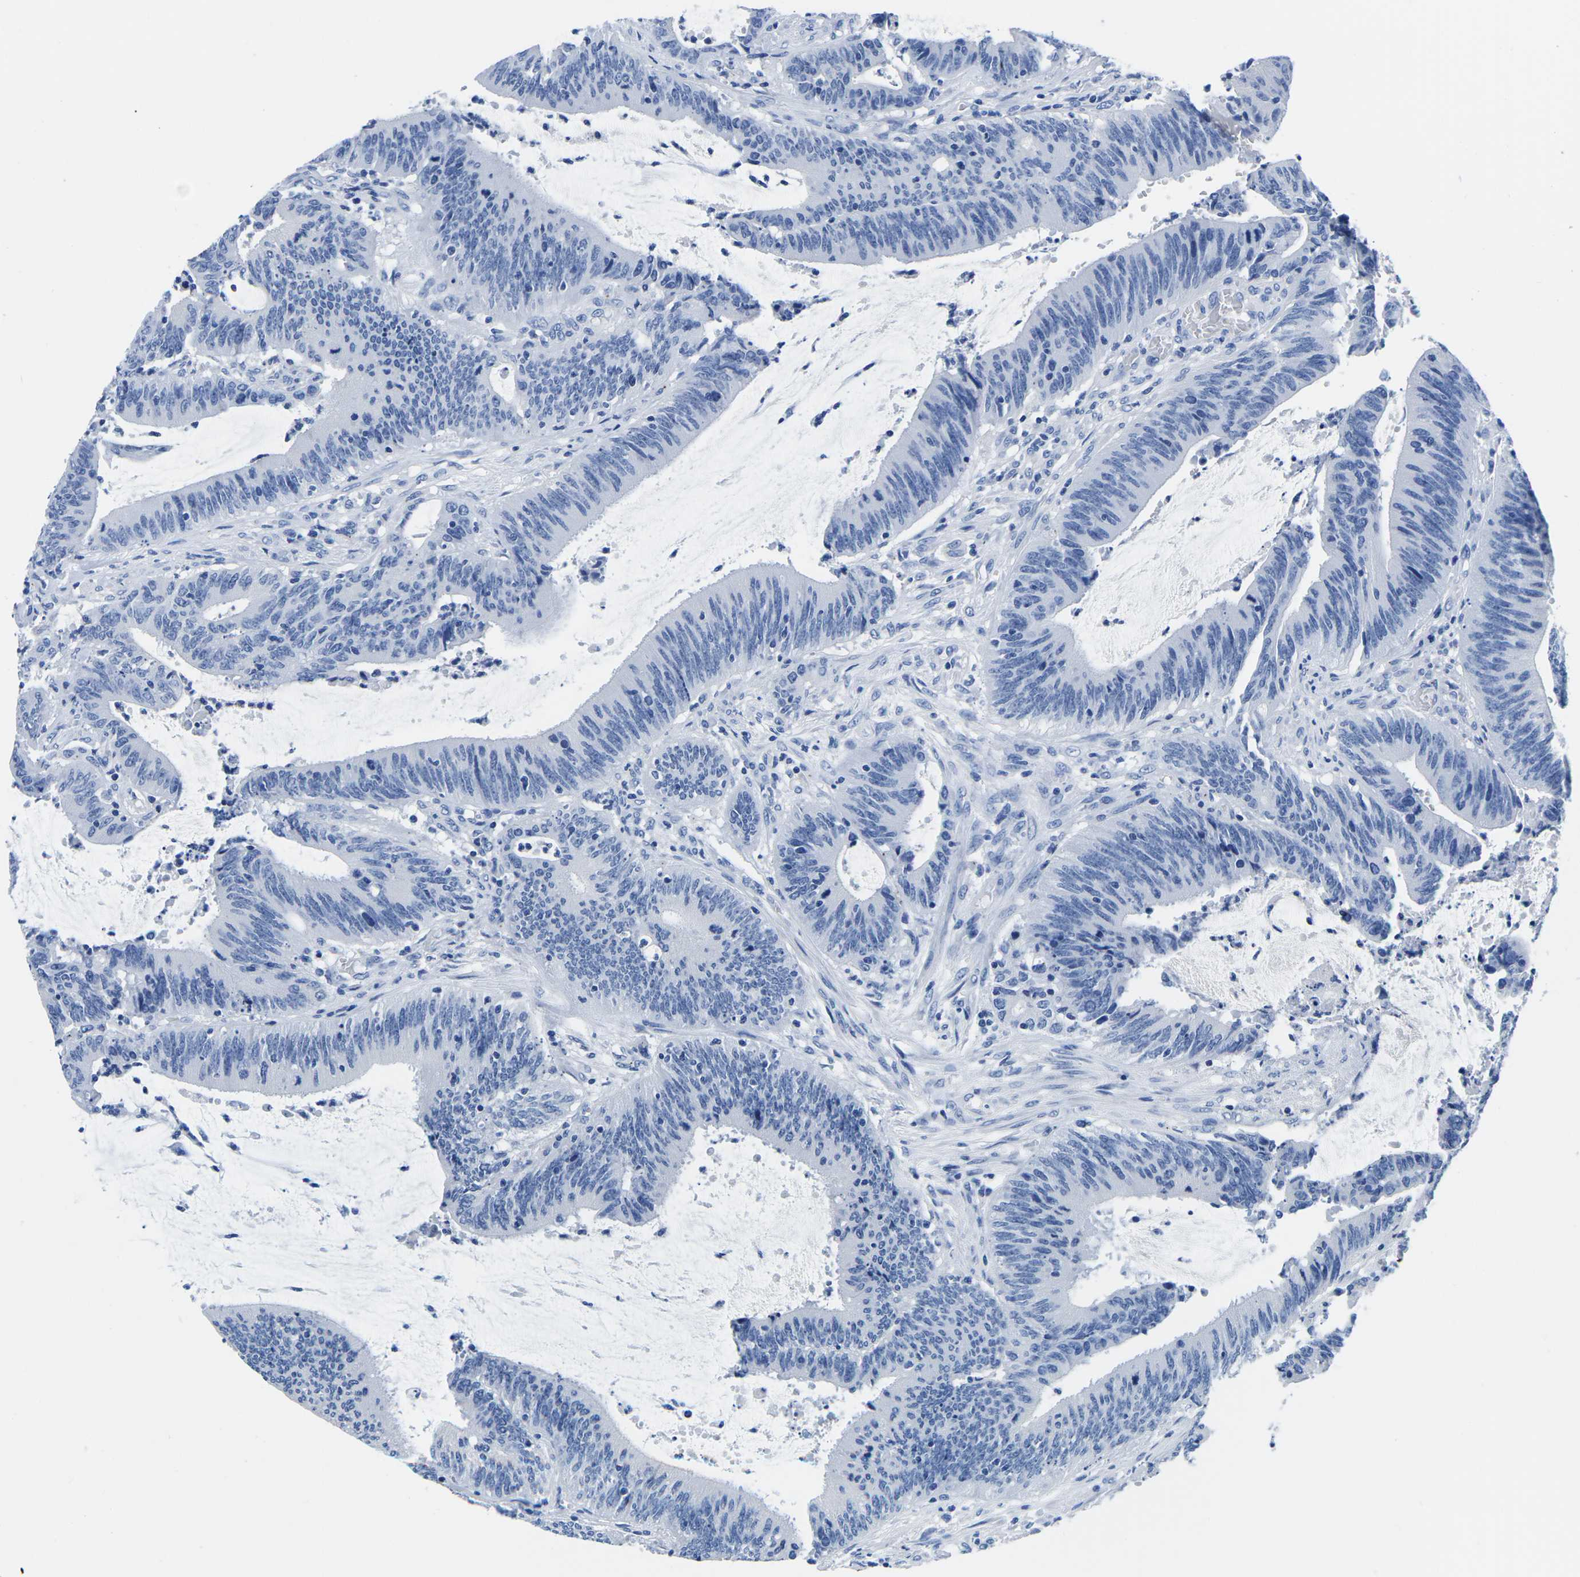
{"staining": {"intensity": "negative", "quantity": "none", "location": "none"}, "tissue": "colorectal cancer", "cell_type": "Tumor cells", "image_type": "cancer", "snomed": [{"axis": "morphology", "description": "Normal tissue, NOS"}, {"axis": "morphology", "description": "Adenocarcinoma, NOS"}, {"axis": "topography", "description": "Rectum"}], "caption": "Tumor cells are negative for brown protein staining in adenocarcinoma (colorectal). The staining was performed using DAB to visualize the protein expression in brown, while the nuclei were stained in blue with hematoxylin (Magnification: 20x).", "gene": "CYP1A2", "patient": {"sex": "female", "age": 66}}